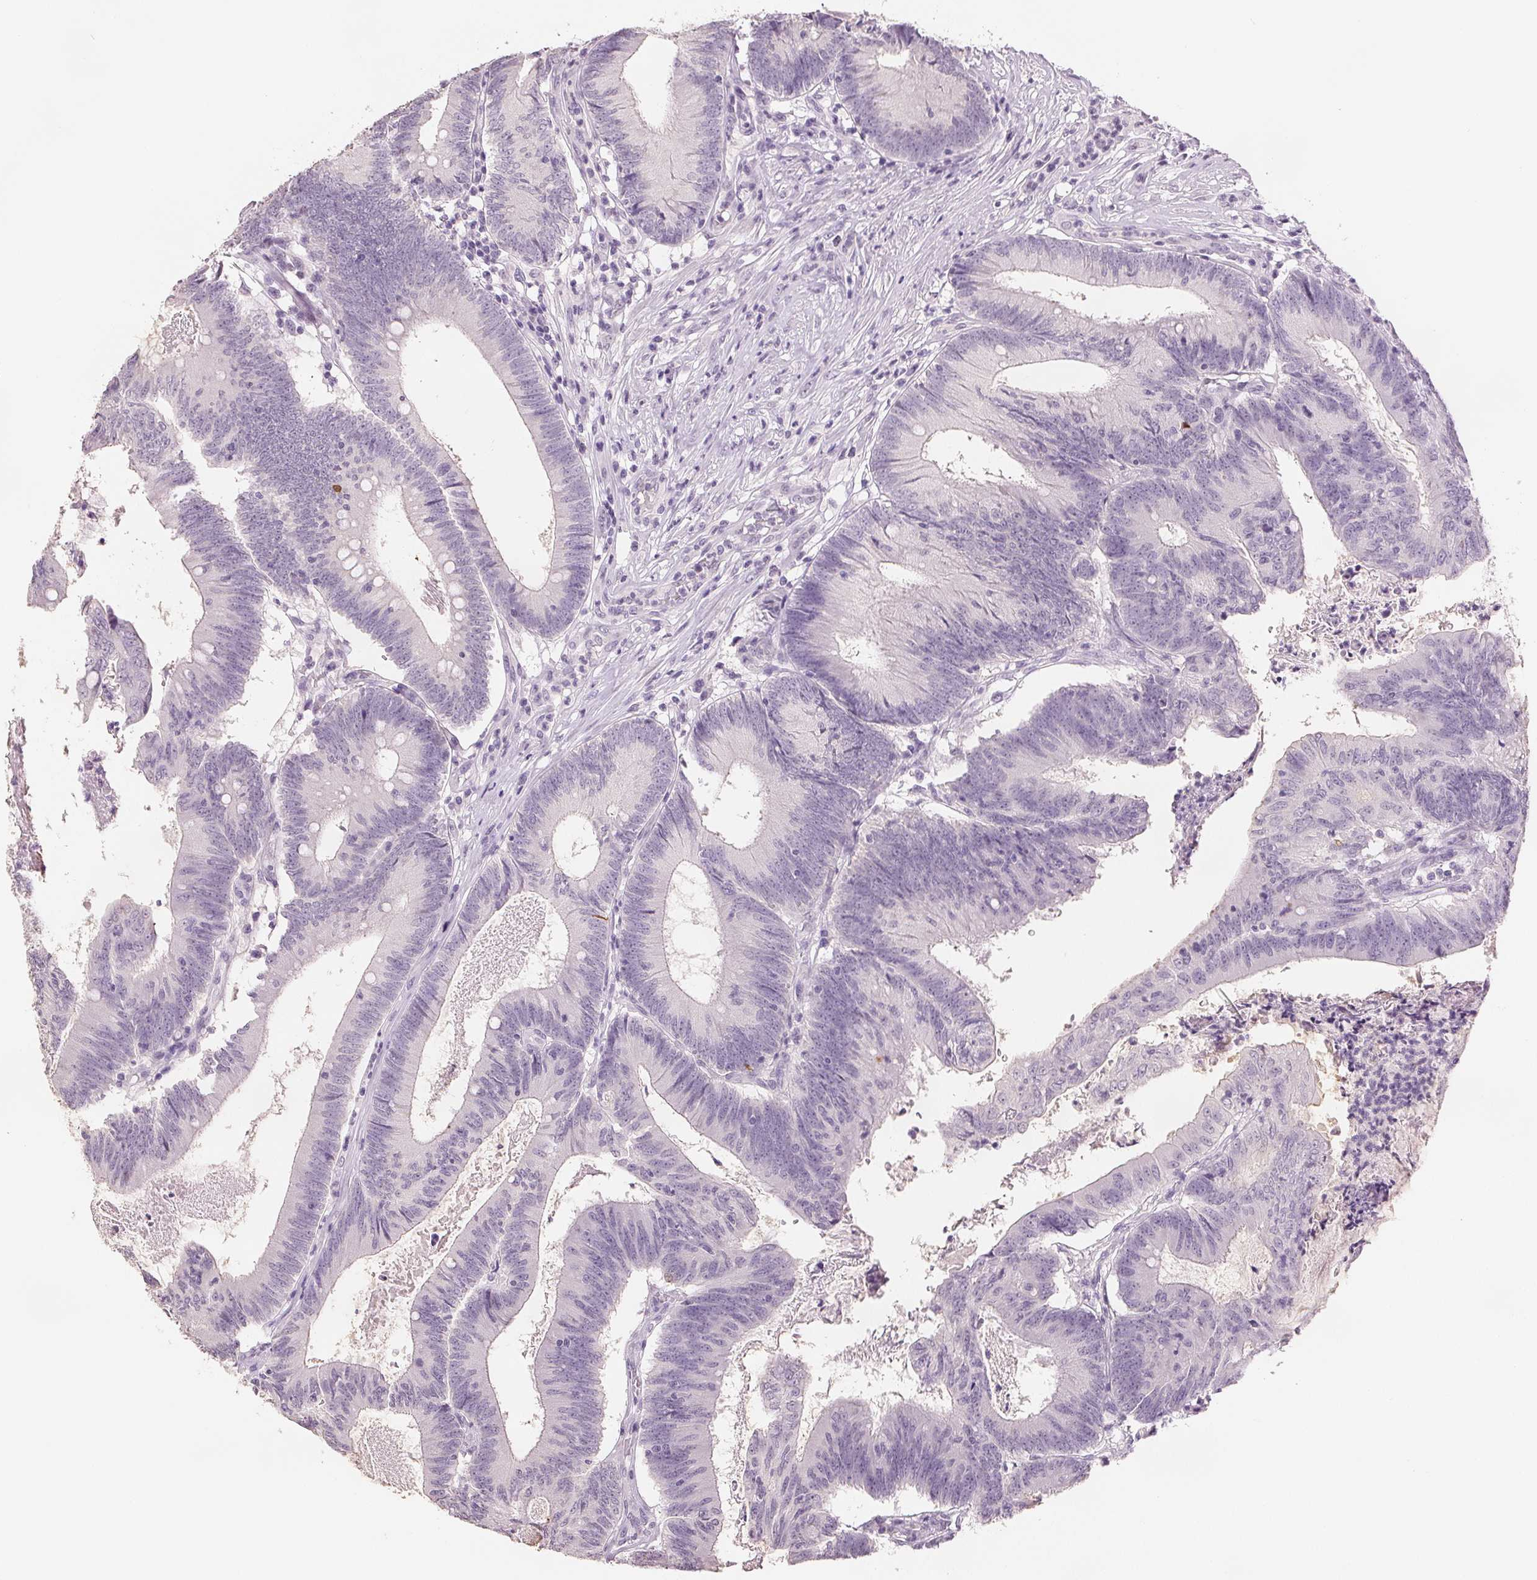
{"staining": {"intensity": "negative", "quantity": "none", "location": "none"}, "tissue": "colorectal cancer", "cell_type": "Tumor cells", "image_type": "cancer", "snomed": [{"axis": "morphology", "description": "Adenocarcinoma, NOS"}, {"axis": "topography", "description": "Colon"}], "caption": "An image of human colorectal cancer is negative for staining in tumor cells.", "gene": "SCGN", "patient": {"sex": "female", "age": 70}}